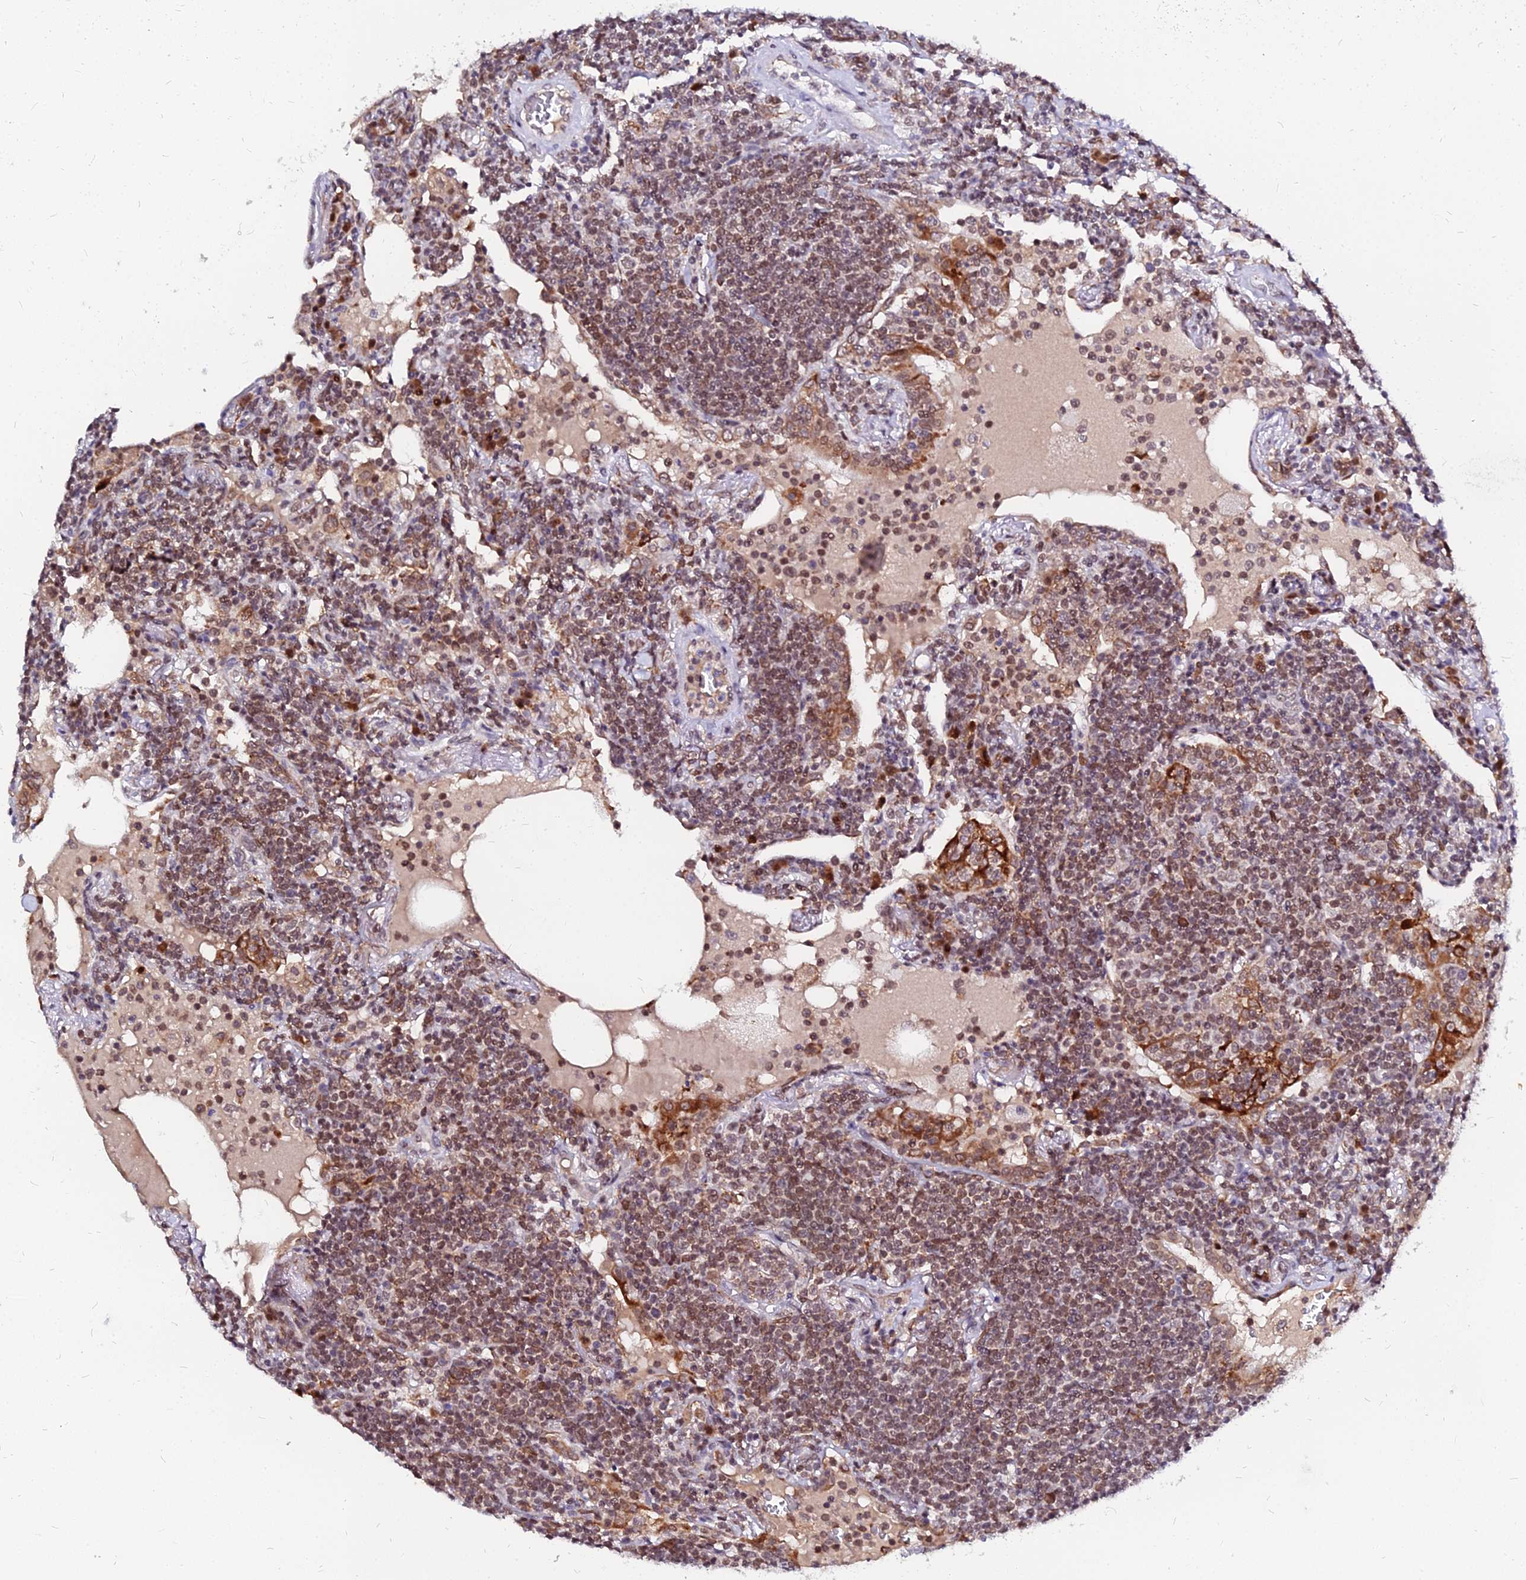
{"staining": {"intensity": "moderate", "quantity": ">75%", "location": "cytoplasmic/membranous,nuclear"}, "tissue": "lymphoma", "cell_type": "Tumor cells", "image_type": "cancer", "snomed": [{"axis": "morphology", "description": "Malignant lymphoma, non-Hodgkin's type, Low grade"}, {"axis": "topography", "description": "Lung"}], "caption": "Brown immunohistochemical staining in human malignant lymphoma, non-Hodgkin's type (low-grade) displays moderate cytoplasmic/membranous and nuclear expression in about >75% of tumor cells.", "gene": "RNF121", "patient": {"sex": "female", "age": 71}}